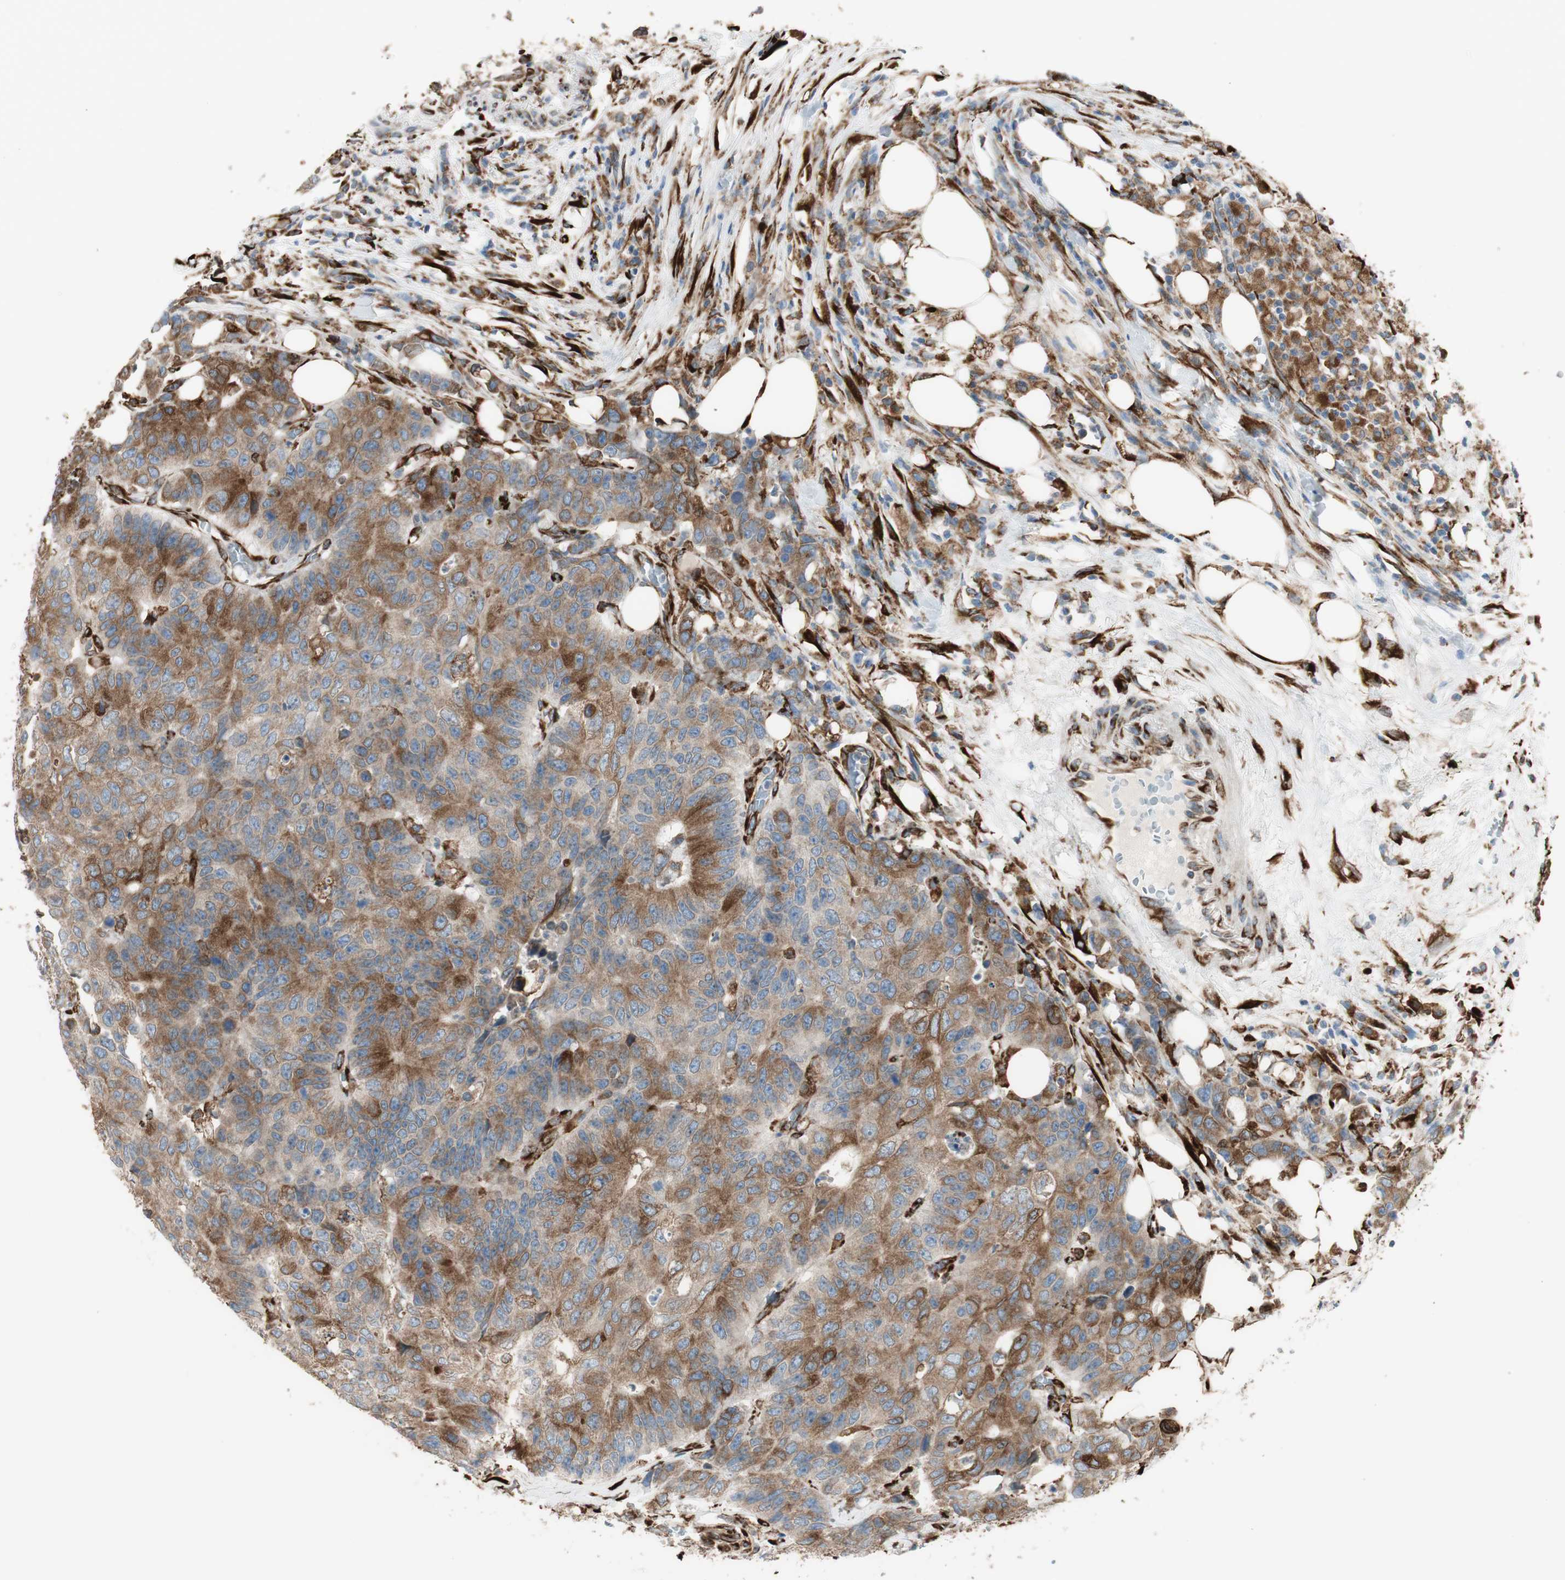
{"staining": {"intensity": "moderate", "quantity": ">75%", "location": "cytoplasmic/membranous"}, "tissue": "colorectal cancer", "cell_type": "Tumor cells", "image_type": "cancer", "snomed": [{"axis": "morphology", "description": "Adenocarcinoma, NOS"}, {"axis": "topography", "description": "Colon"}], "caption": "About >75% of tumor cells in human colorectal cancer demonstrate moderate cytoplasmic/membranous protein expression as visualized by brown immunohistochemical staining.", "gene": "RRBP1", "patient": {"sex": "female", "age": 86}}